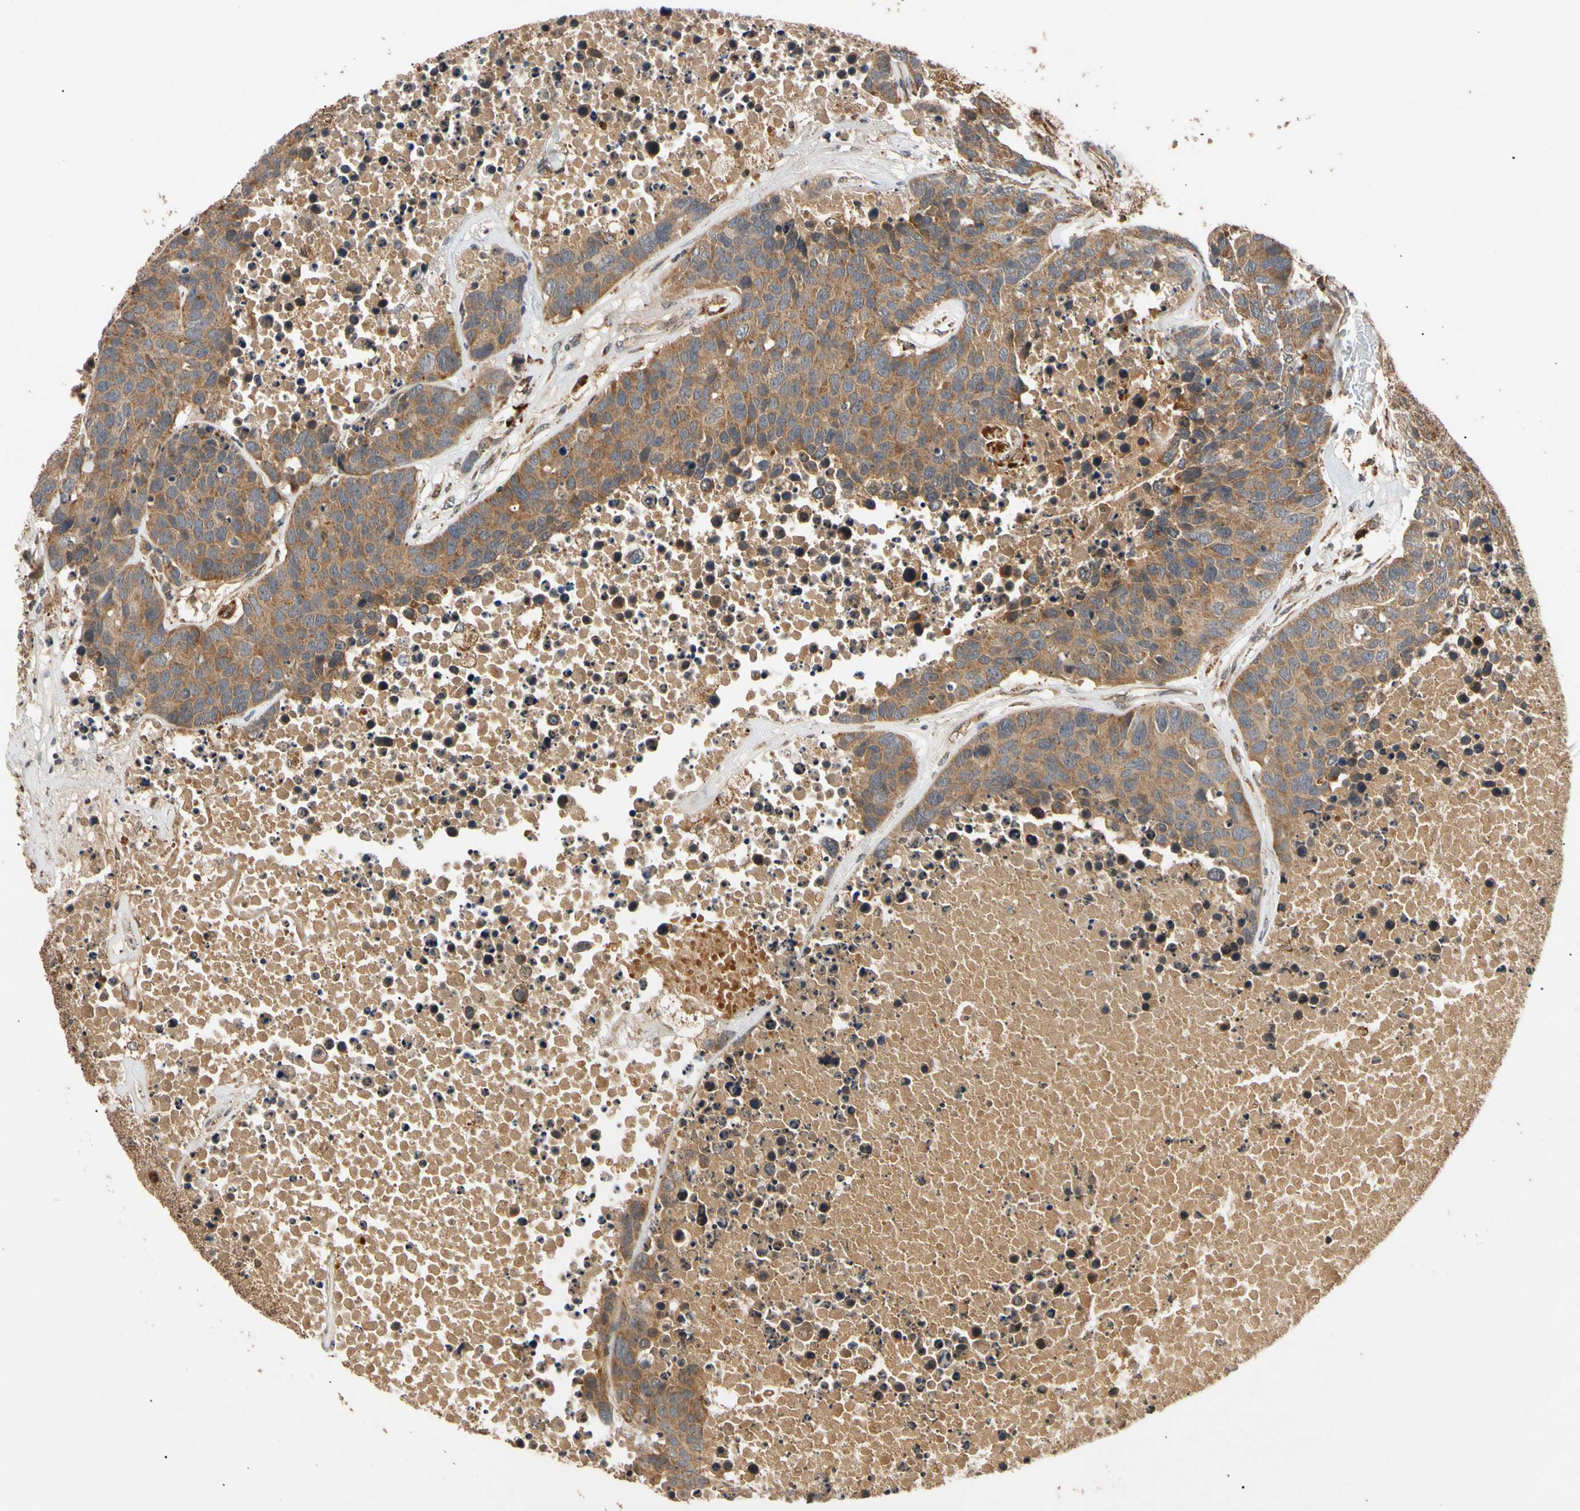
{"staining": {"intensity": "moderate", "quantity": ">75%", "location": "cytoplasmic/membranous"}, "tissue": "carcinoid", "cell_type": "Tumor cells", "image_type": "cancer", "snomed": [{"axis": "morphology", "description": "Carcinoid, malignant, NOS"}, {"axis": "topography", "description": "Lung"}], "caption": "An immunohistochemistry (IHC) image of neoplastic tissue is shown. Protein staining in brown shows moderate cytoplasmic/membranous positivity in carcinoid (malignant) within tumor cells.", "gene": "MRPS22", "patient": {"sex": "male", "age": 60}}